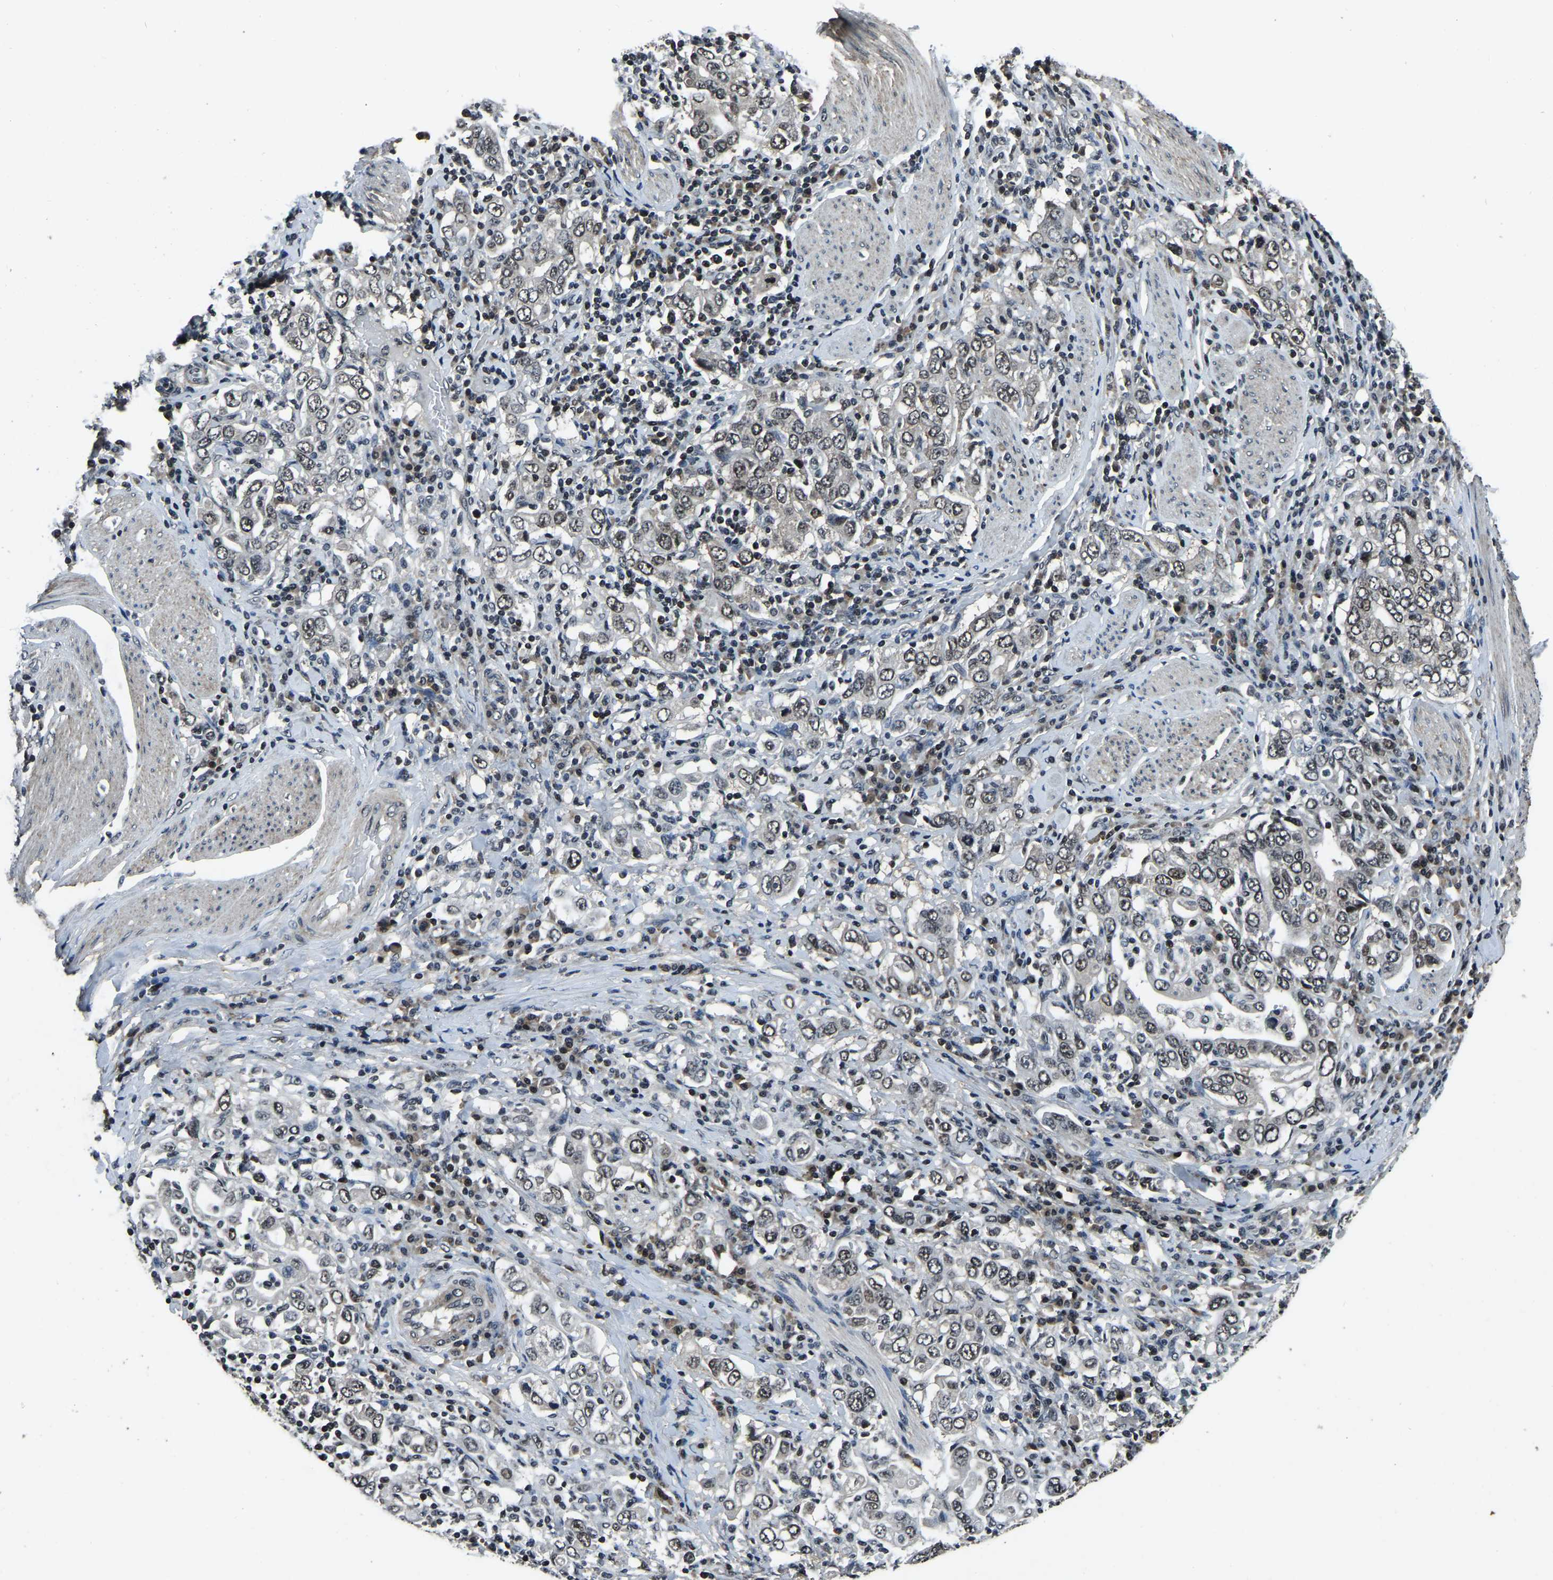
{"staining": {"intensity": "weak", "quantity": ">75%", "location": "nuclear"}, "tissue": "stomach cancer", "cell_type": "Tumor cells", "image_type": "cancer", "snomed": [{"axis": "morphology", "description": "Adenocarcinoma, NOS"}, {"axis": "topography", "description": "Stomach, upper"}], "caption": "This is a micrograph of IHC staining of stomach adenocarcinoma, which shows weak positivity in the nuclear of tumor cells.", "gene": "ANKIB1", "patient": {"sex": "male", "age": 62}}